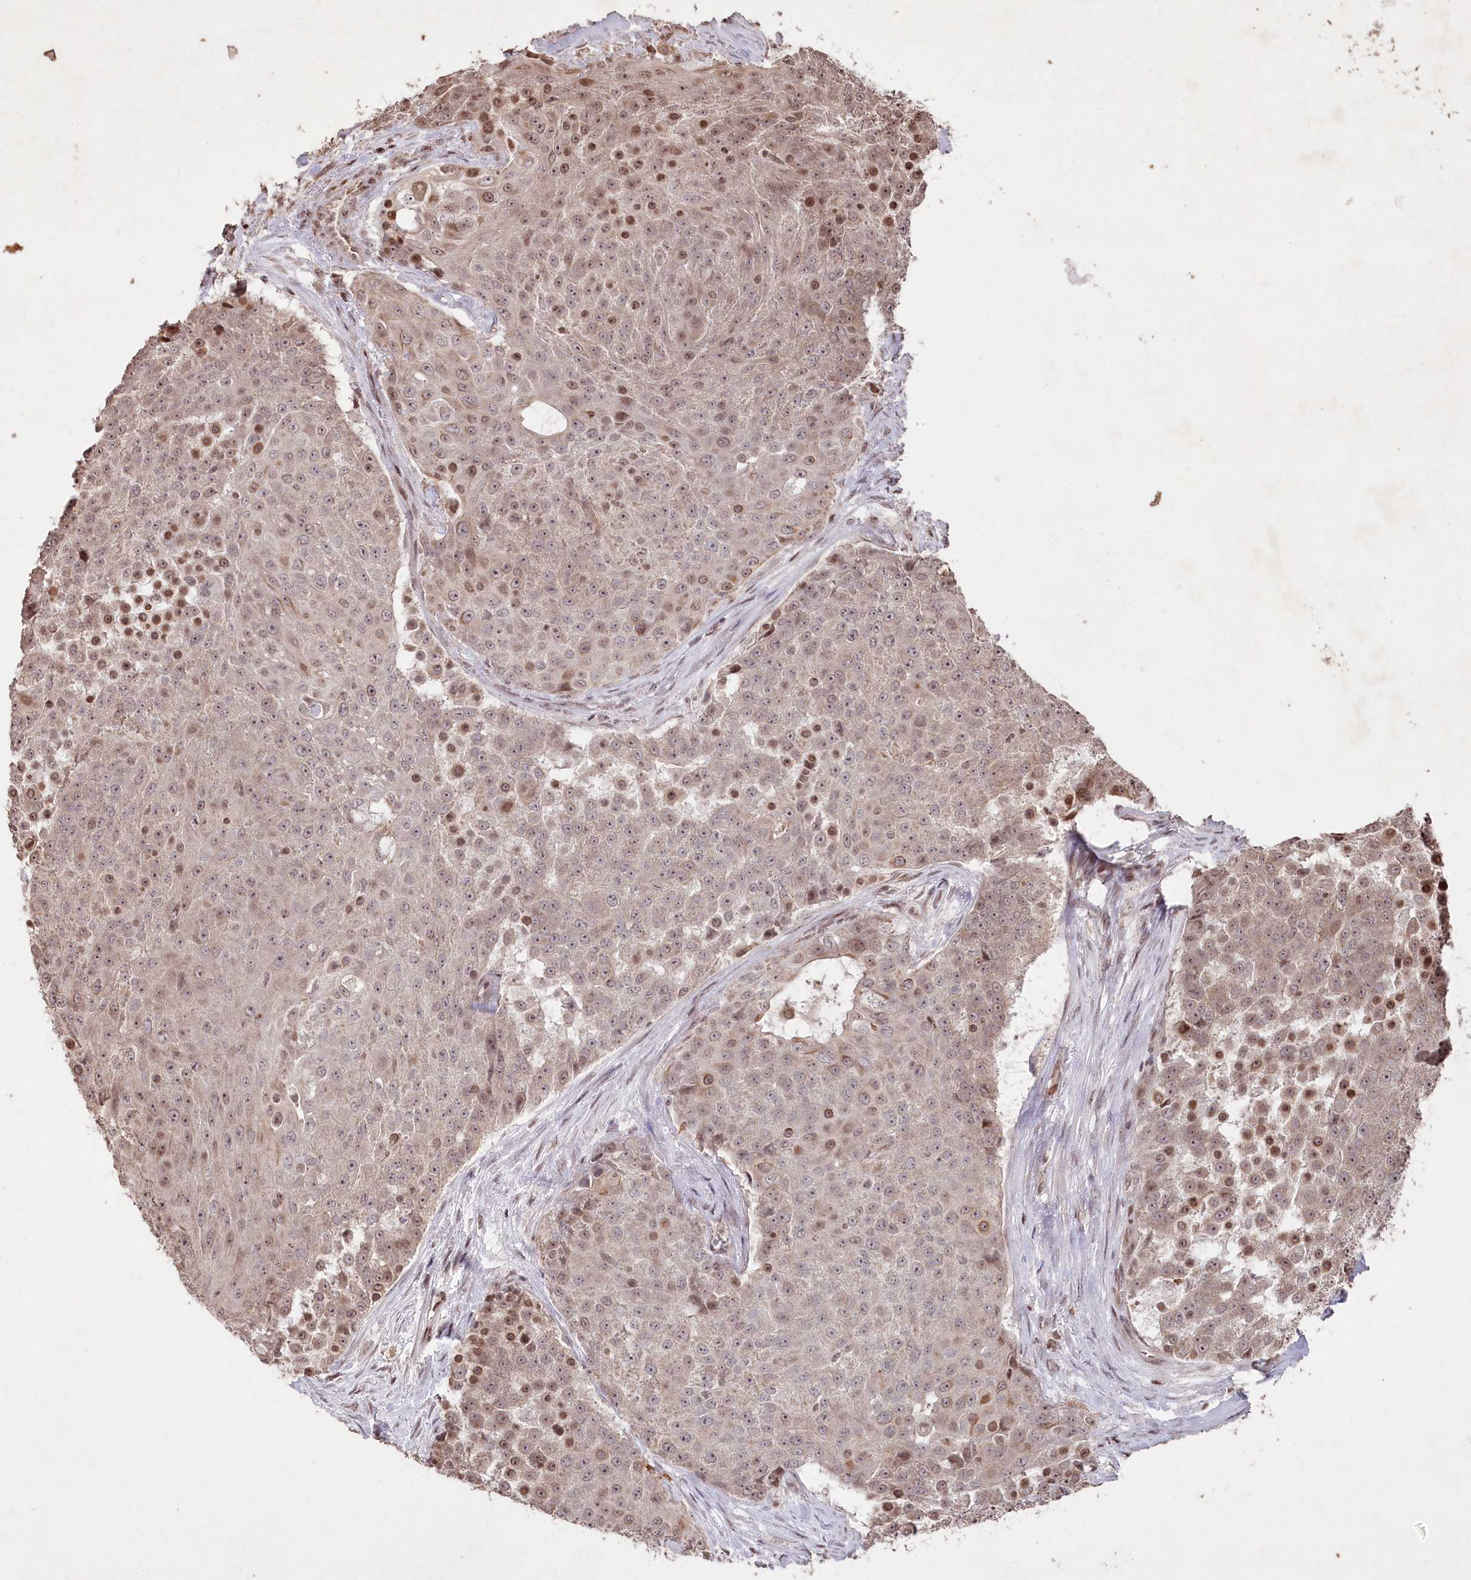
{"staining": {"intensity": "moderate", "quantity": ">75%", "location": "nuclear"}, "tissue": "urothelial cancer", "cell_type": "Tumor cells", "image_type": "cancer", "snomed": [{"axis": "morphology", "description": "Urothelial carcinoma, High grade"}, {"axis": "topography", "description": "Urinary bladder"}], "caption": "High-power microscopy captured an IHC photomicrograph of high-grade urothelial carcinoma, revealing moderate nuclear expression in approximately >75% of tumor cells. The protein is stained brown, and the nuclei are stained in blue (DAB IHC with brightfield microscopy, high magnification).", "gene": "CCSER2", "patient": {"sex": "female", "age": 63}}